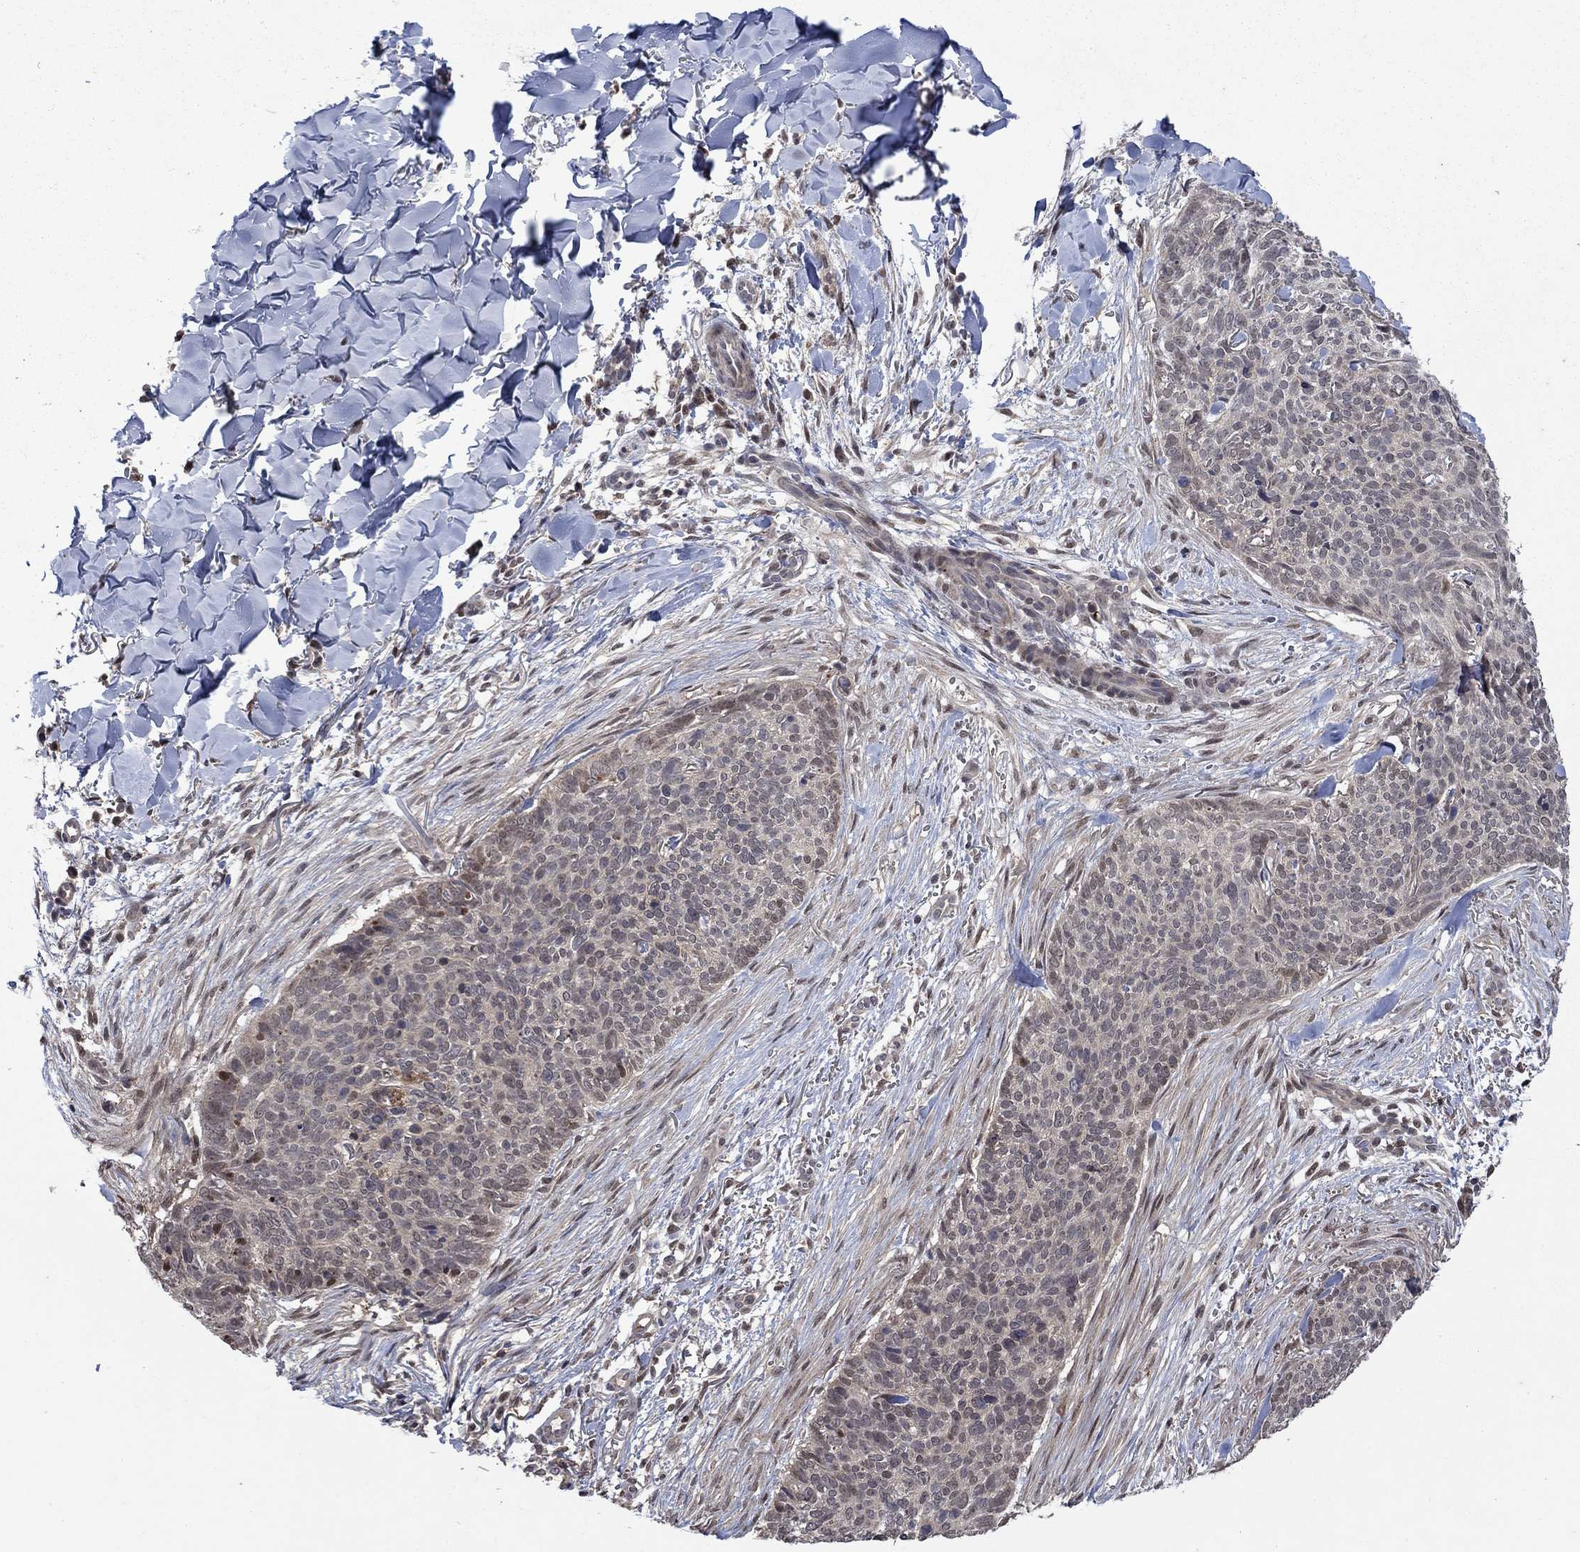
{"staining": {"intensity": "negative", "quantity": "none", "location": "none"}, "tissue": "skin cancer", "cell_type": "Tumor cells", "image_type": "cancer", "snomed": [{"axis": "morphology", "description": "Basal cell carcinoma"}, {"axis": "topography", "description": "Skin"}], "caption": "Immunohistochemical staining of basal cell carcinoma (skin) demonstrates no significant staining in tumor cells.", "gene": "IAH1", "patient": {"sex": "male", "age": 64}}